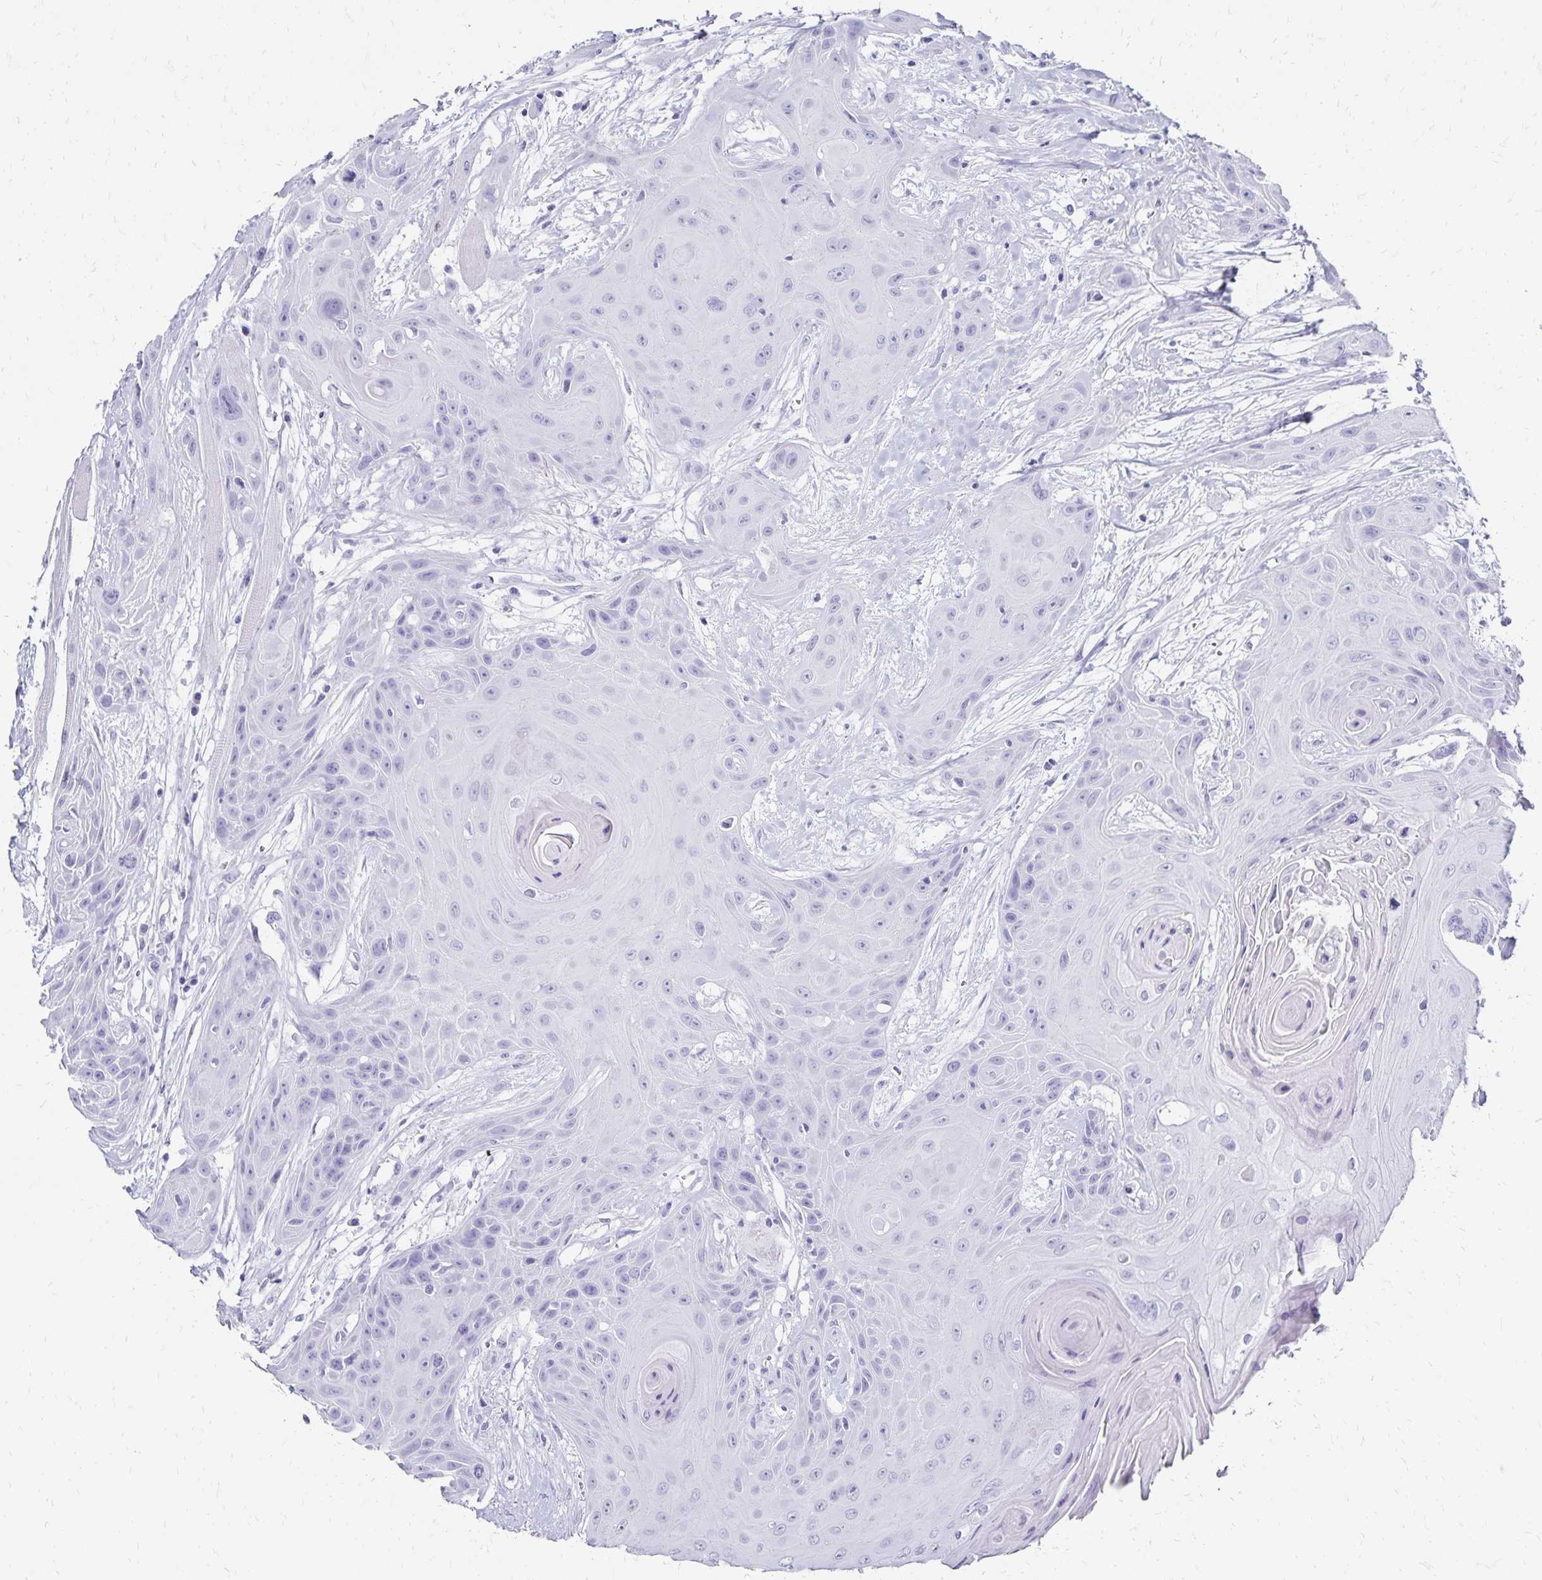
{"staining": {"intensity": "negative", "quantity": "none", "location": "none"}, "tissue": "head and neck cancer", "cell_type": "Tumor cells", "image_type": "cancer", "snomed": [{"axis": "morphology", "description": "Squamous cell carcinoma, NOS"}, {"axis": "topography", "description": "Head-Neck"}], "caption": "The immunohistochemistry histopathology image has no significant staining in tumor cells of head and neck cancer tissue. Nuclei are stained in blue.", "gene": "GIP", "patient": {"sex": "female", "age": 73}}